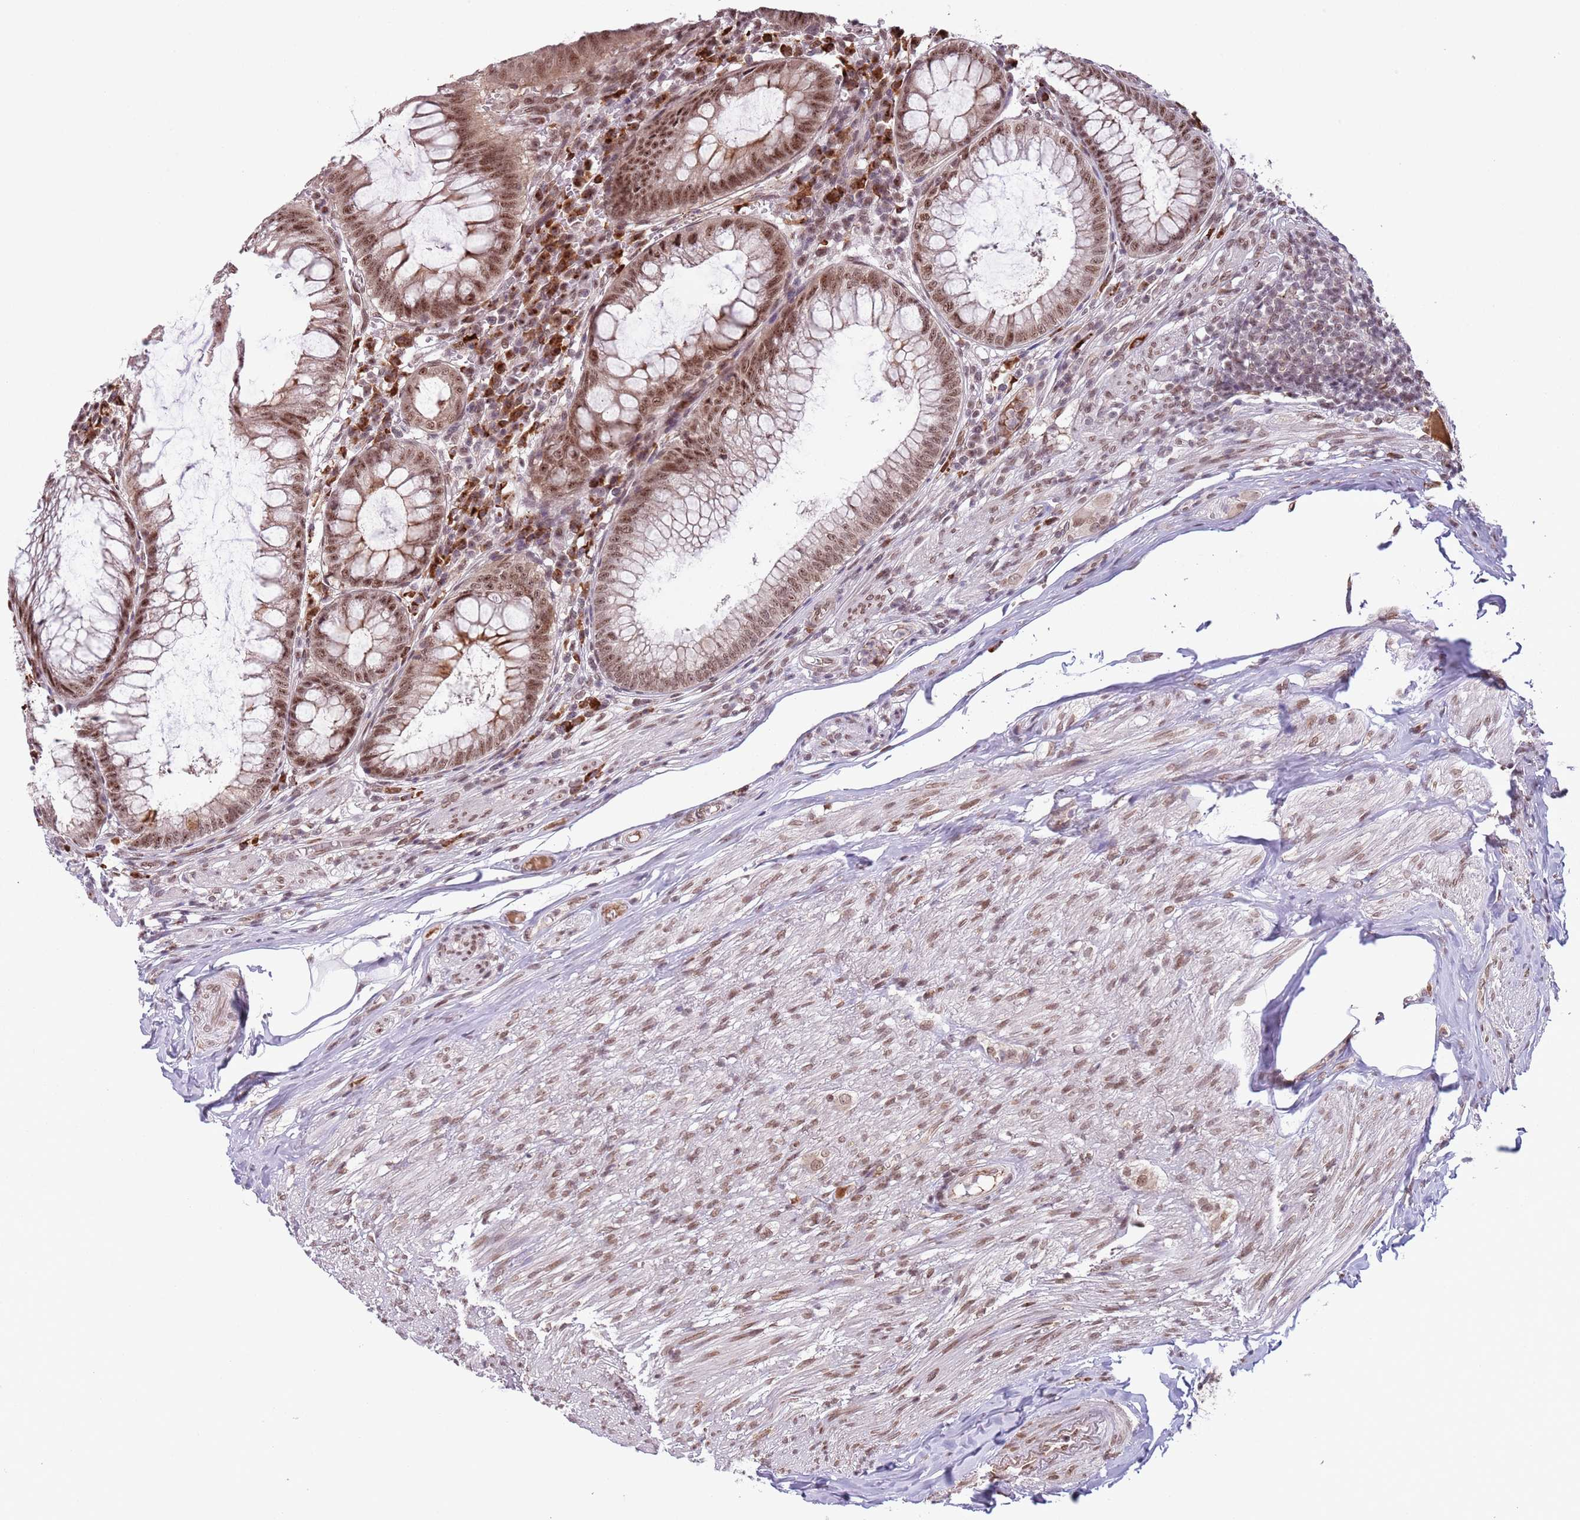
{"staining": {"intensity": "moderate", "quantity": ">75%", "location": "cytoplasmic/membranous,nuclear"}, "tissue": "appendix", "cell_type": "Glandular cells", "image_type": "normal", "snomed": [{"axis": "morphology", "description": "Normal tissue, NOS"}, {"axis": "topography", "description": "Appendix"}], "caption": "Immunohistochemical staining of normal appendix reveals moderate cytoplasmic/membranous,nuclear protein staining in approximately >75% of glandular cells. (IHC, brightfield microscopy, high magnification).", "gene": "SIPA1L3", "patient": {"sex": "male", "age": 83}}